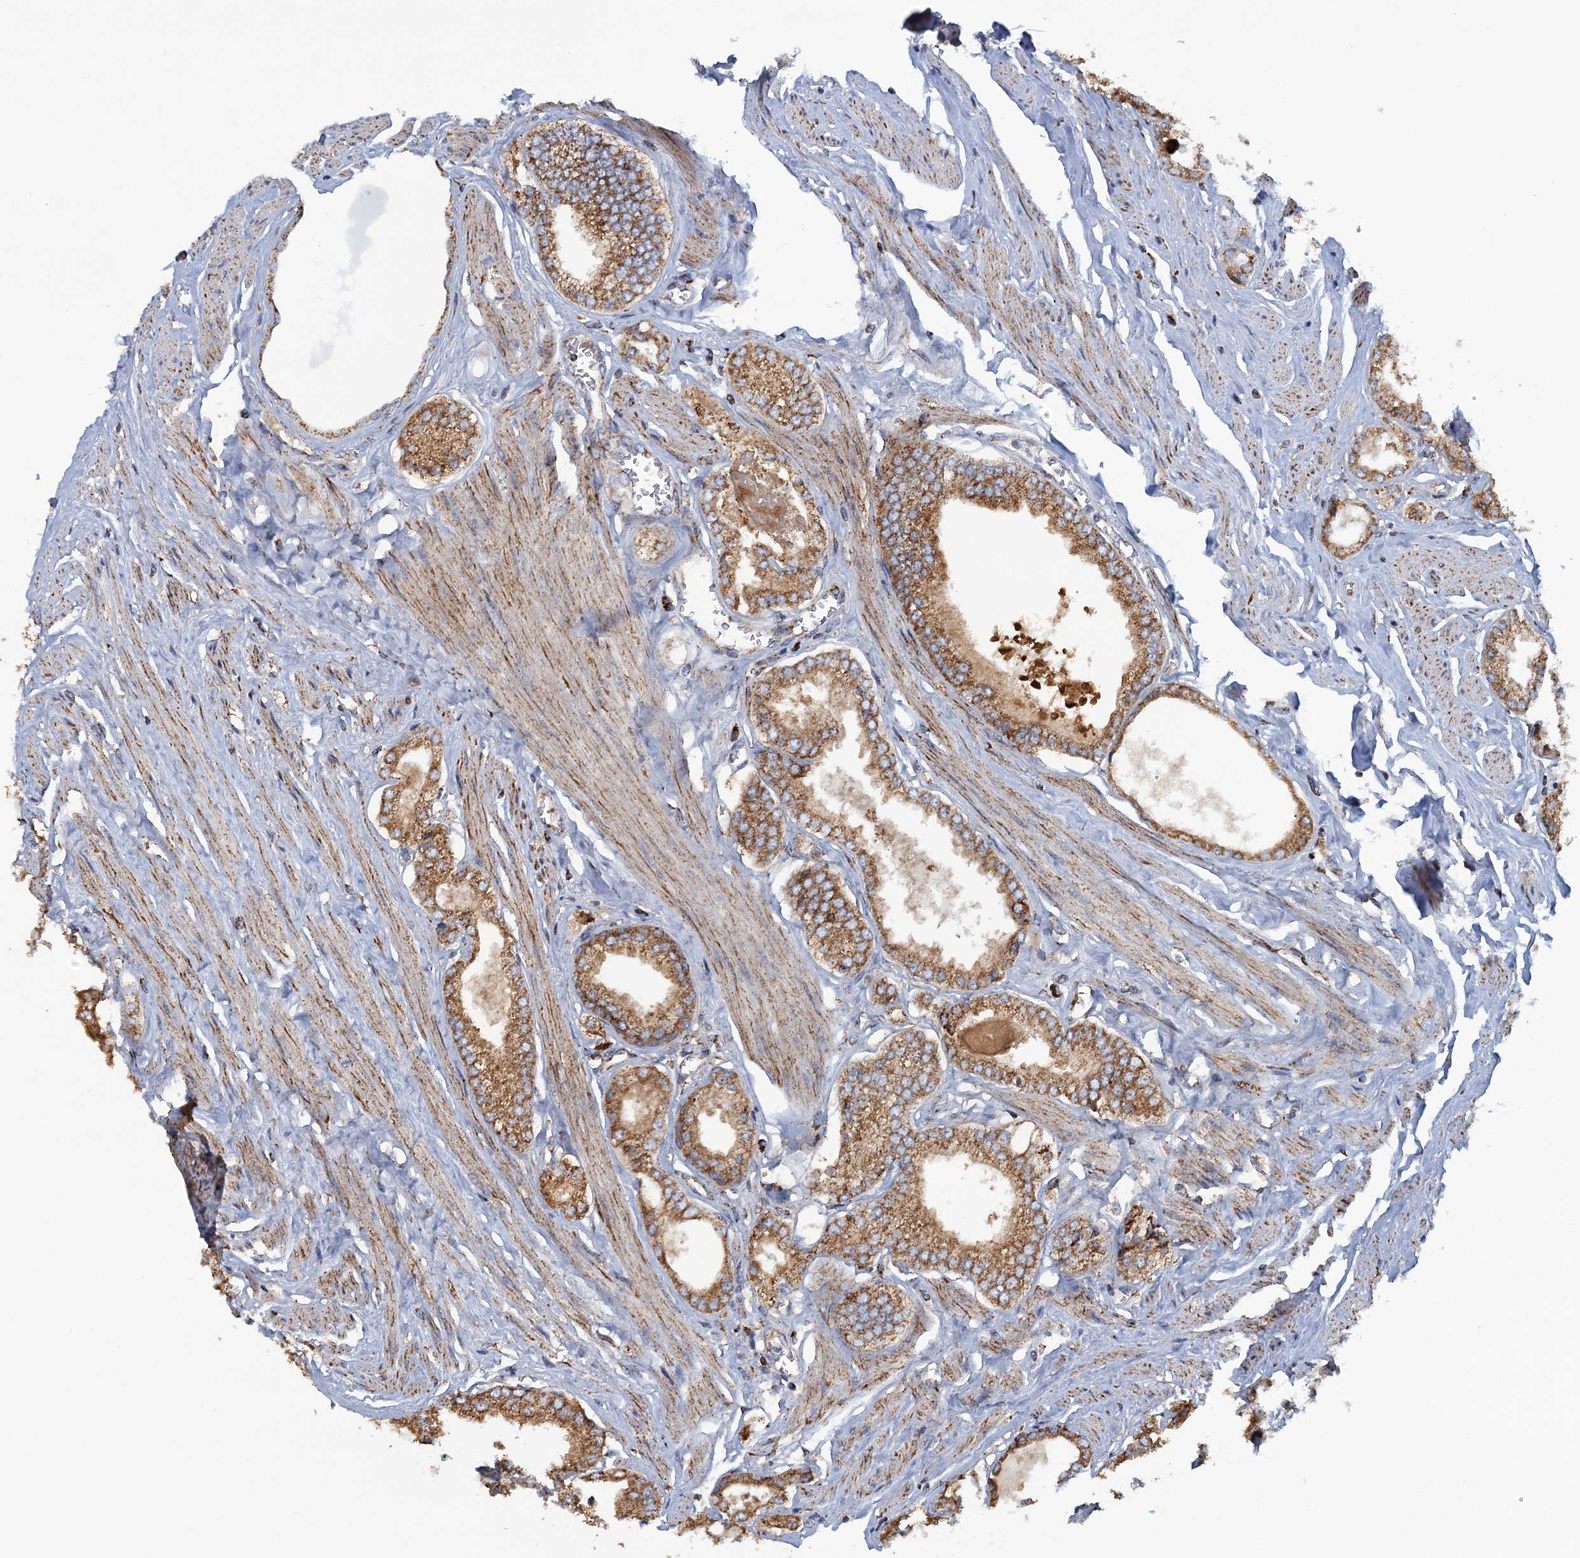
{"staining": {"intensity": "strong", "quantity": ">75%", "location": "cytoplasmic/membranous"}, "tissue": "prostate cancer", "cell_type": "Tumor cells", "image_type": "cancer", "snomed": [{"axis": "morphology", "description": "Adenocarcinoma, Low grade"}, {"axis": "topography", "description": "Prostate"}], "caption": "The histopathology image exhibits immunohistochemical staining of adenocarcinoma (low-grade) (prostate). There is strong cytoplasmic/membranous staining is seen in approximately >75% of tumor cells.", "gene": "GTPBP3", "patient": {"sex": "male", "age": 60}}